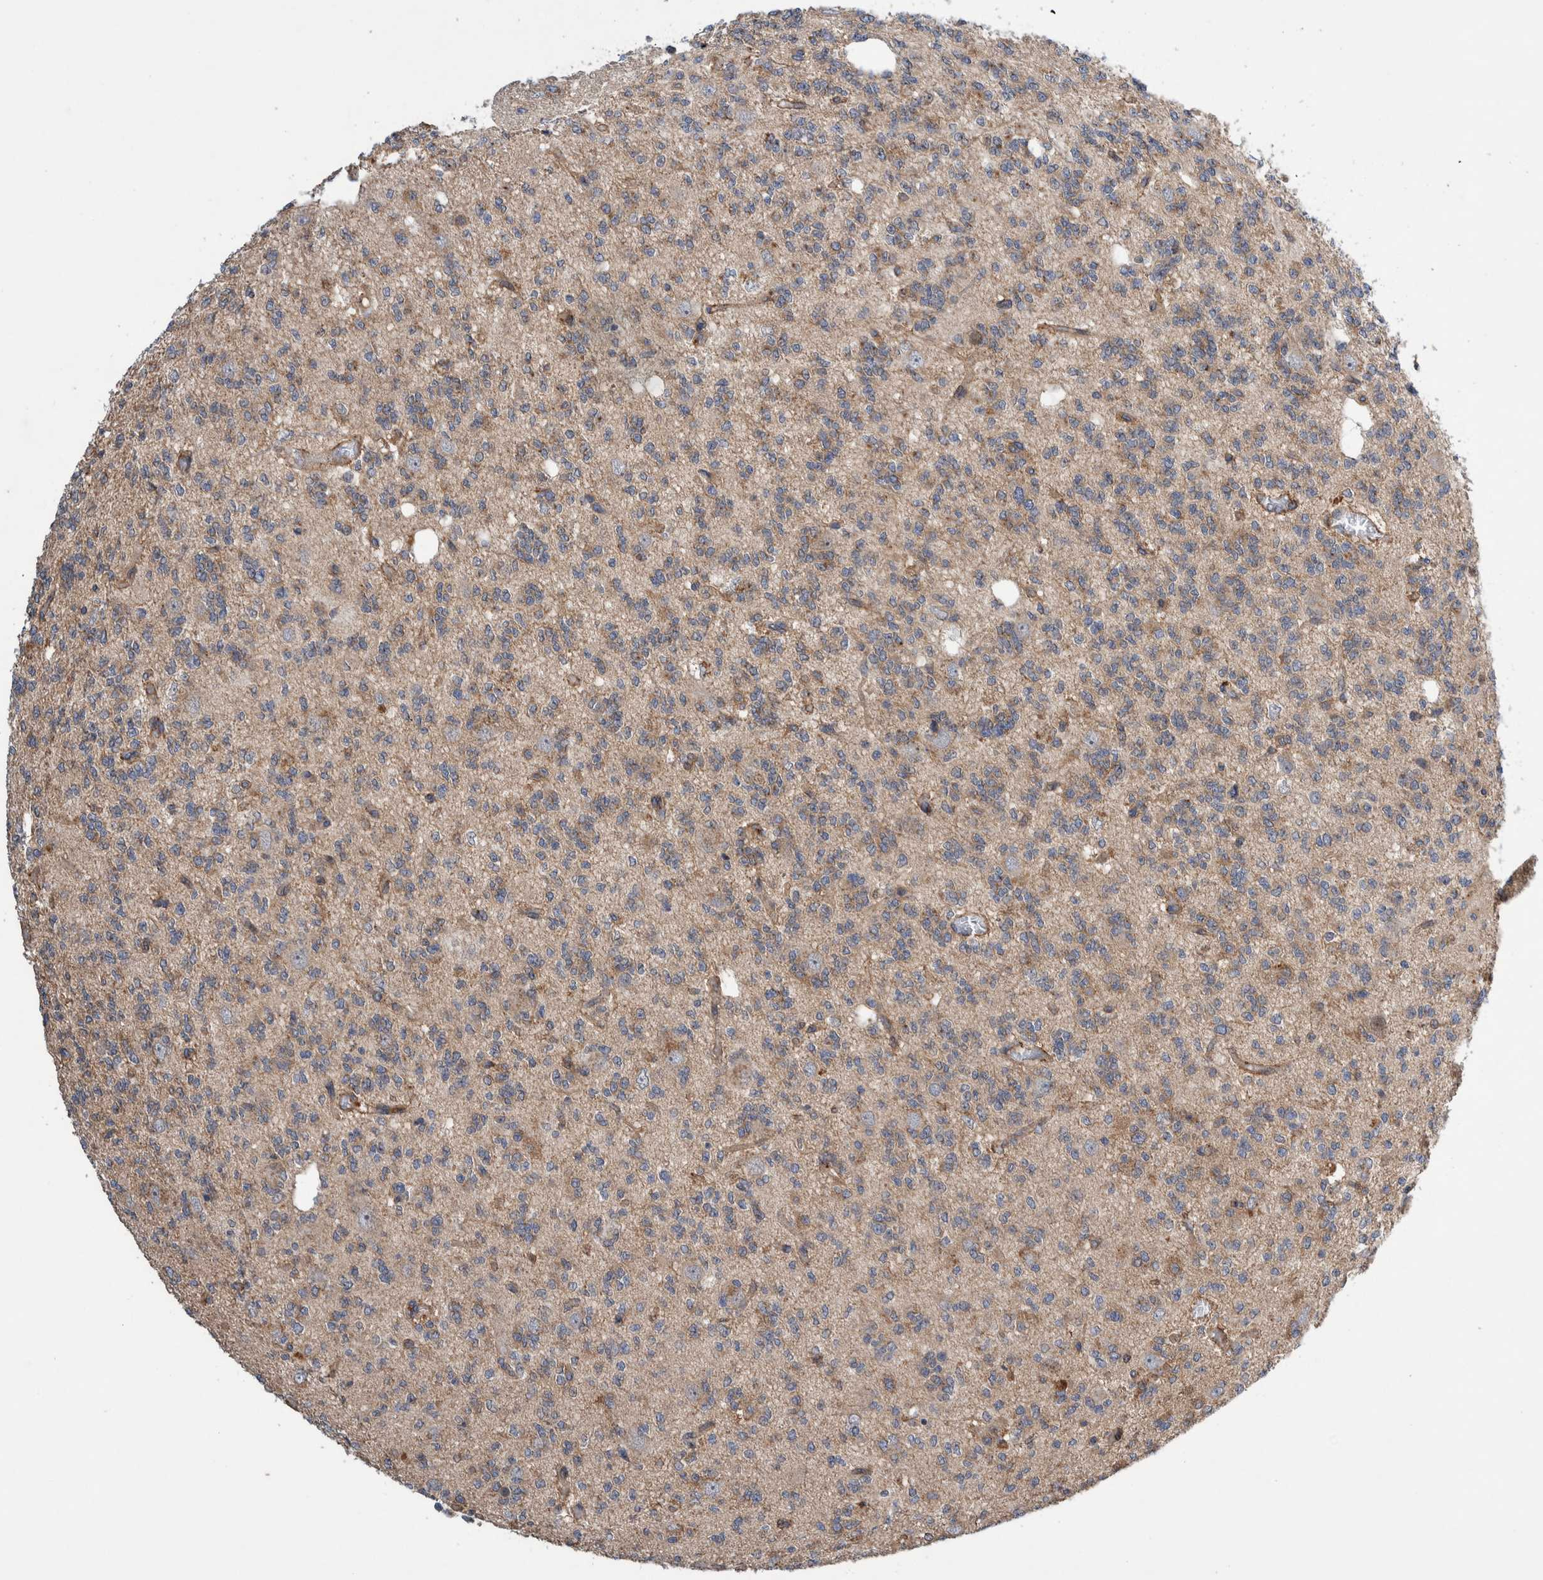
{"staining": {"intensity": "weak", "quantity": ">75%", "location": "cytoplasmic/membranous"}, "tissue": "glioma", "cell_type": "Tumor cells", "image_type": "cancer", "snomed": [{"axis": "morphology", "description": "Glioma, malignant, Low grade"}, {"axis": "topography", "description": "Brain"}], "caption": "Glioma stained with a protein marker reveals weak staining in tumor cells.", "gene": "PIK3R6", "patient": {"sex": "male", "age": 38}}